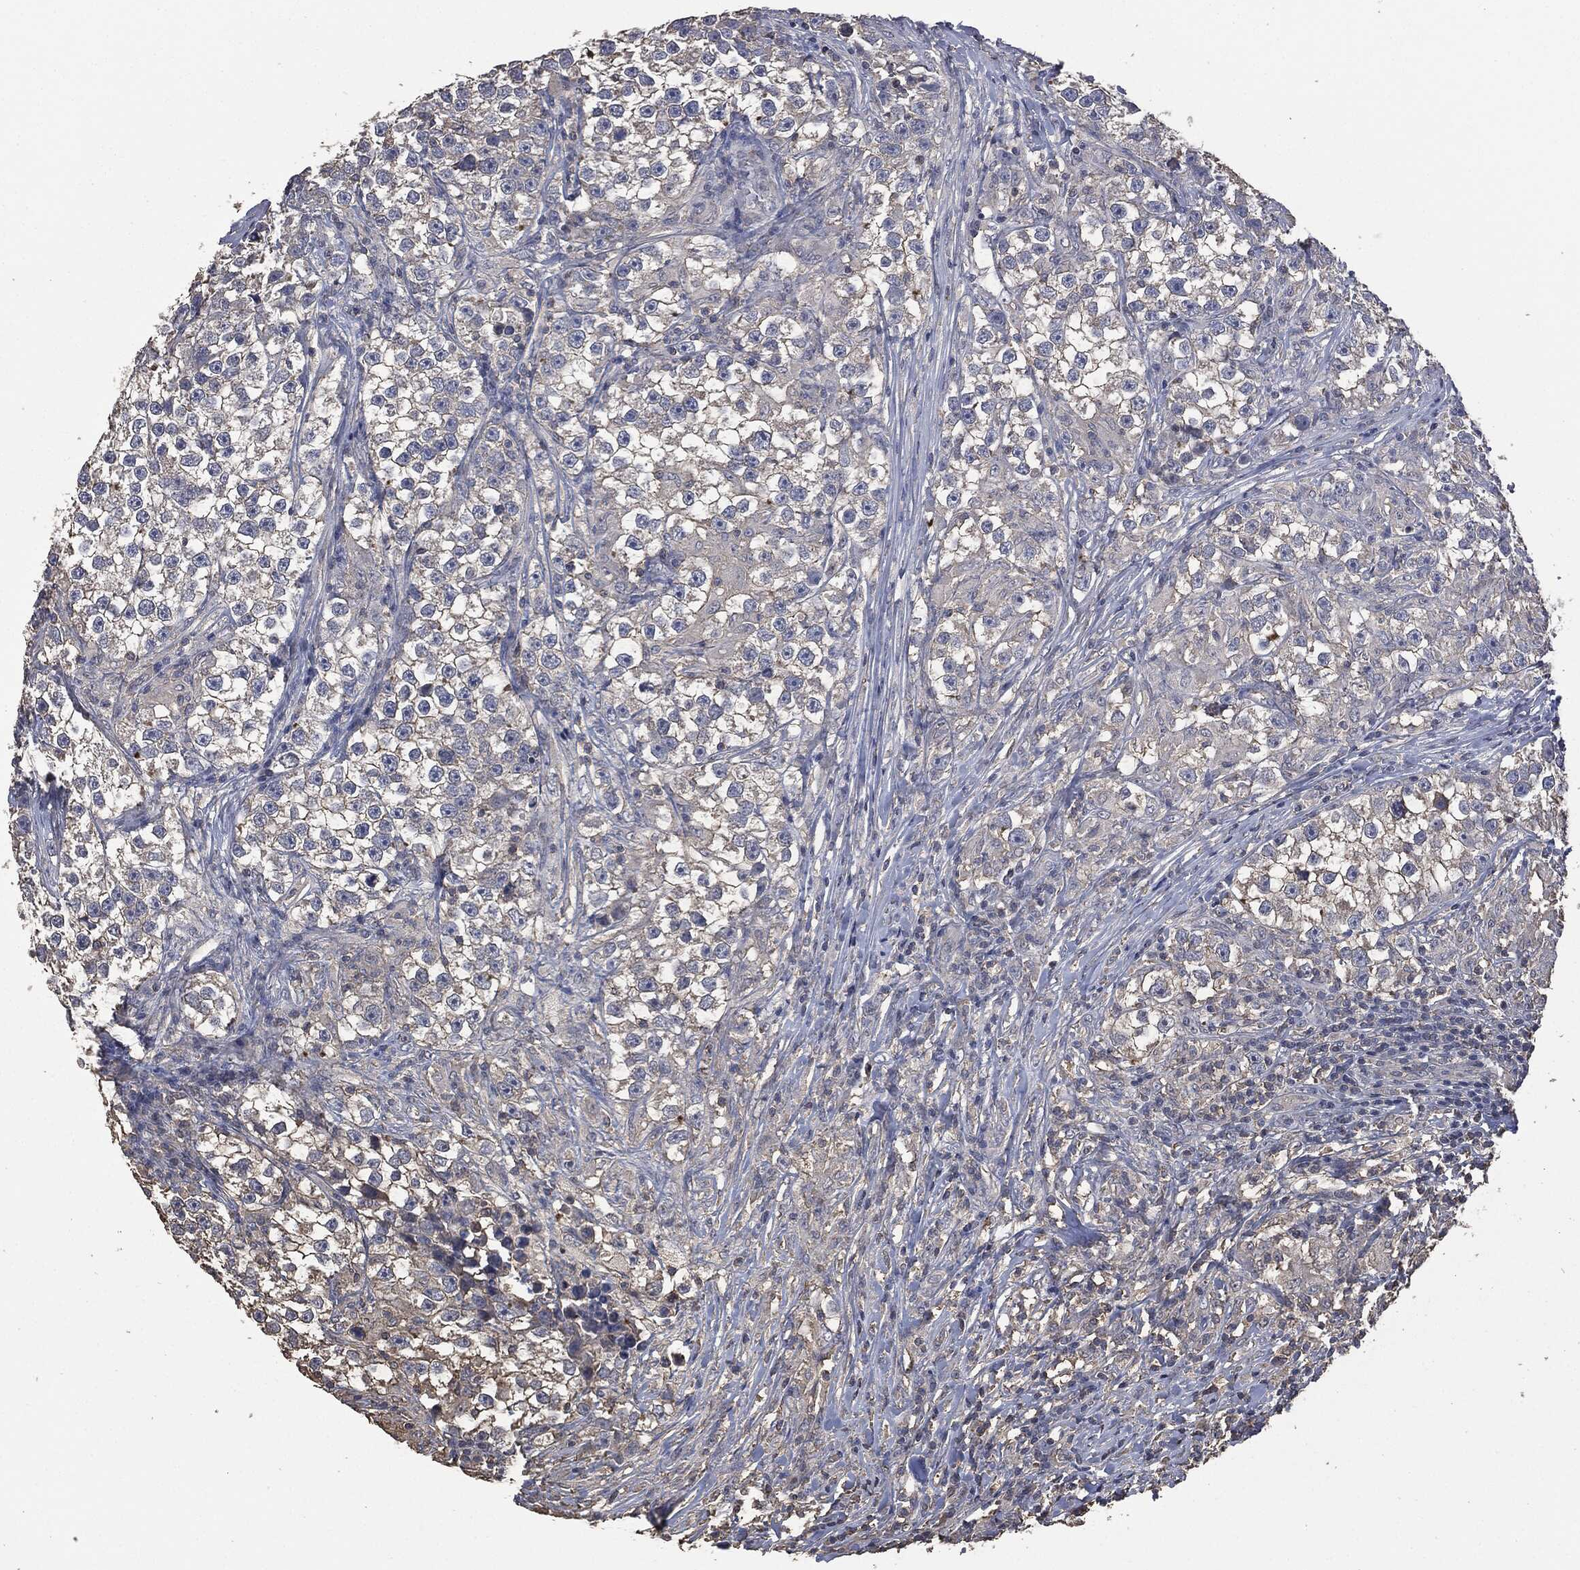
{"staining": {"intensity": "negative", "quantity": "none", "location": "none"}, "tissue": "testis cancer", "cell_type": "Tumor cells", "image_type": "cancer", "snomed": [{"axis": "morphology", "description": "Seminoma, NOS"}, {"axis": "topography", "description": "Testis"}], "caption": "High power microscopy image of an immunohistochemistry histopathology image of testis cancer, revealing no significant expression in tumor cells.", "gene": "MSLN", "patient": {"sex": "male", "age": 46}}